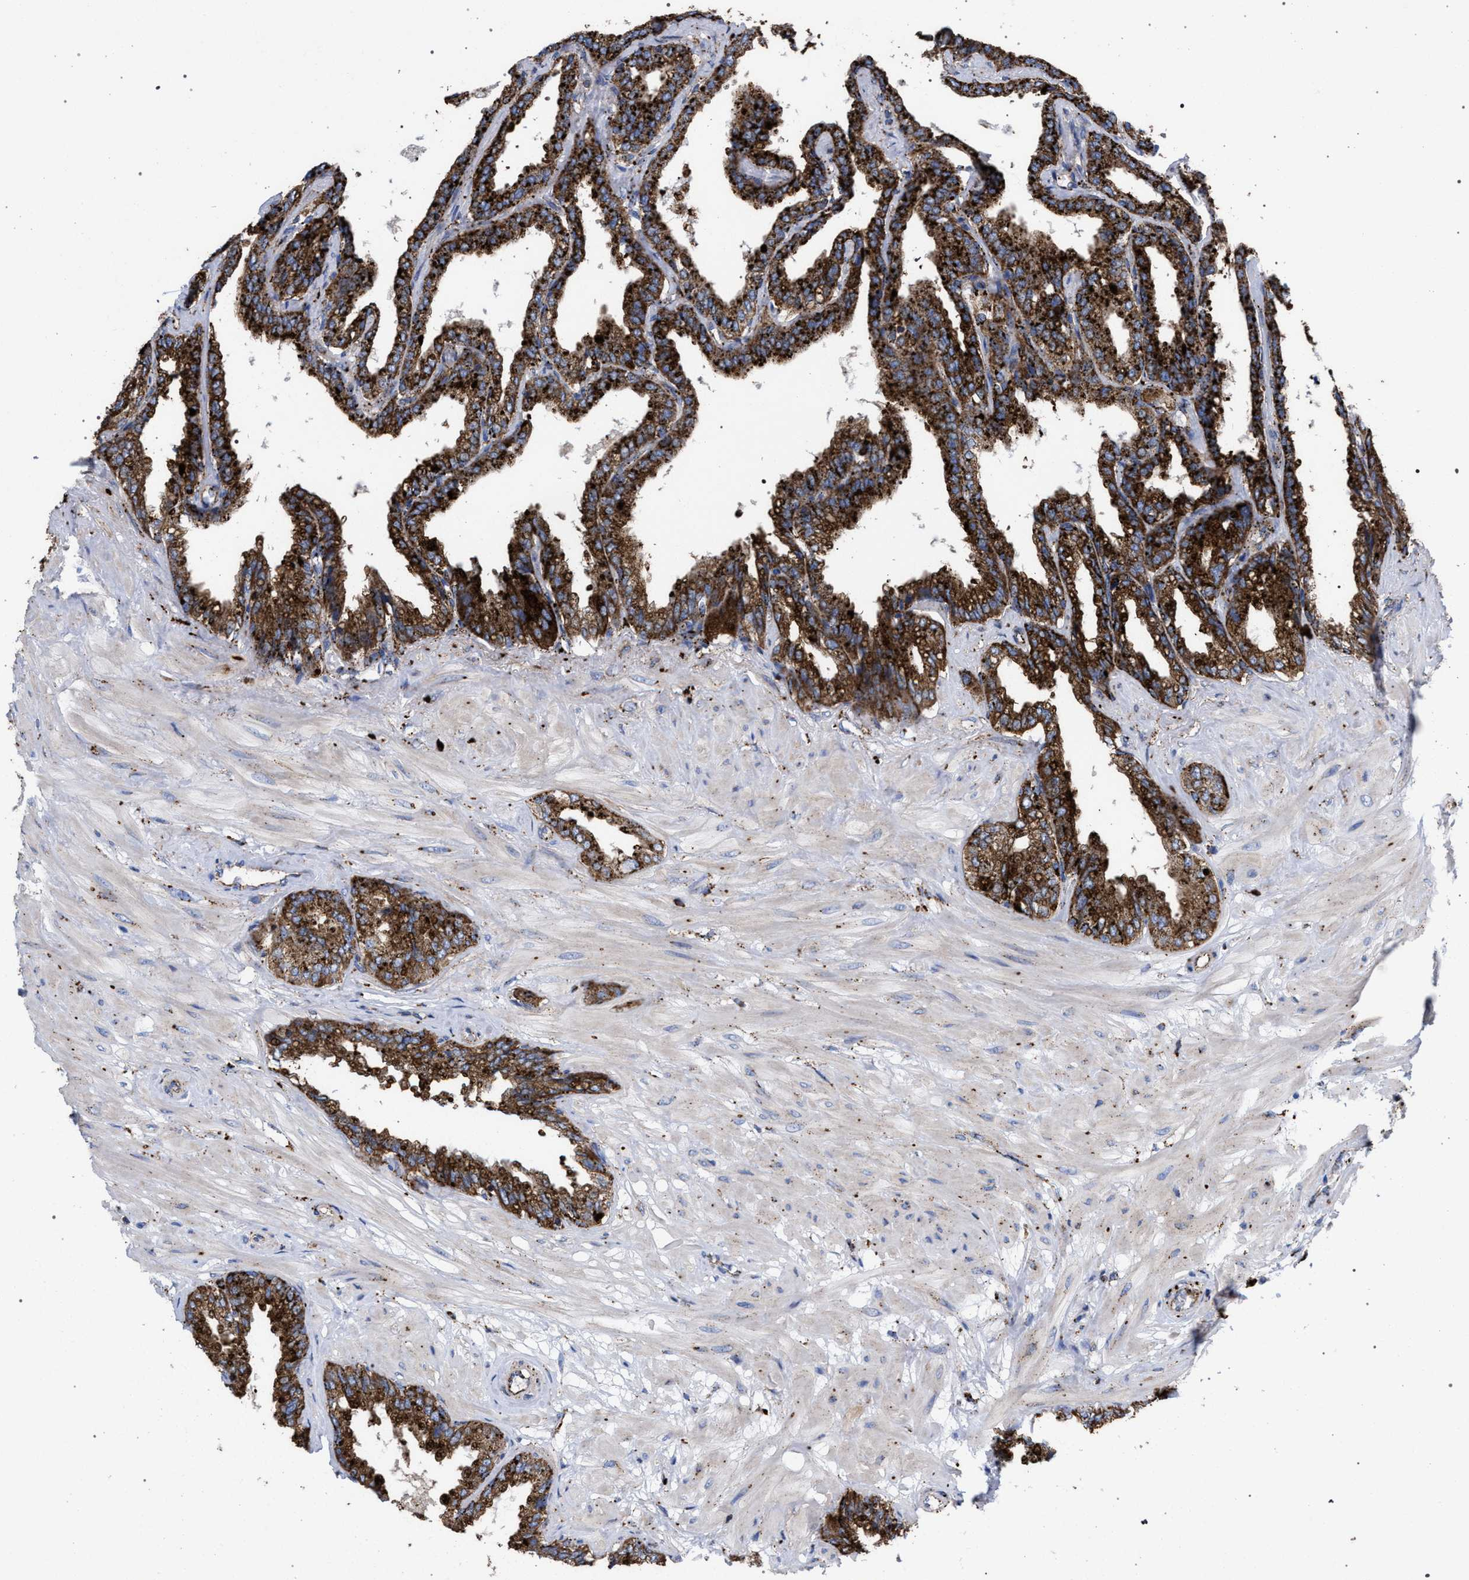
{"staining": {"intensity": "strong", "quantity": ">75%", "location": "cytoplasmic/membranous"}, "tissue": "seminal vesicle", "cell_type": "Glandular cells", "image_type": "normal", "snomed": [{"axis": "morphology", "description": "Normal tissue, NOS"}, {"axis": "topography", "description": "Seminal veicle"}], "caption": "Immunohistochemical staining of benign human seminal vesicle reveals strong cytoplasmic/membranous protein positivity in about >75% of glandular cells. Ihc stains the protein in brown and the nuclei are stained blue.", "gene": "PPT1", "patient": {"sex": "male", "age": 46}}